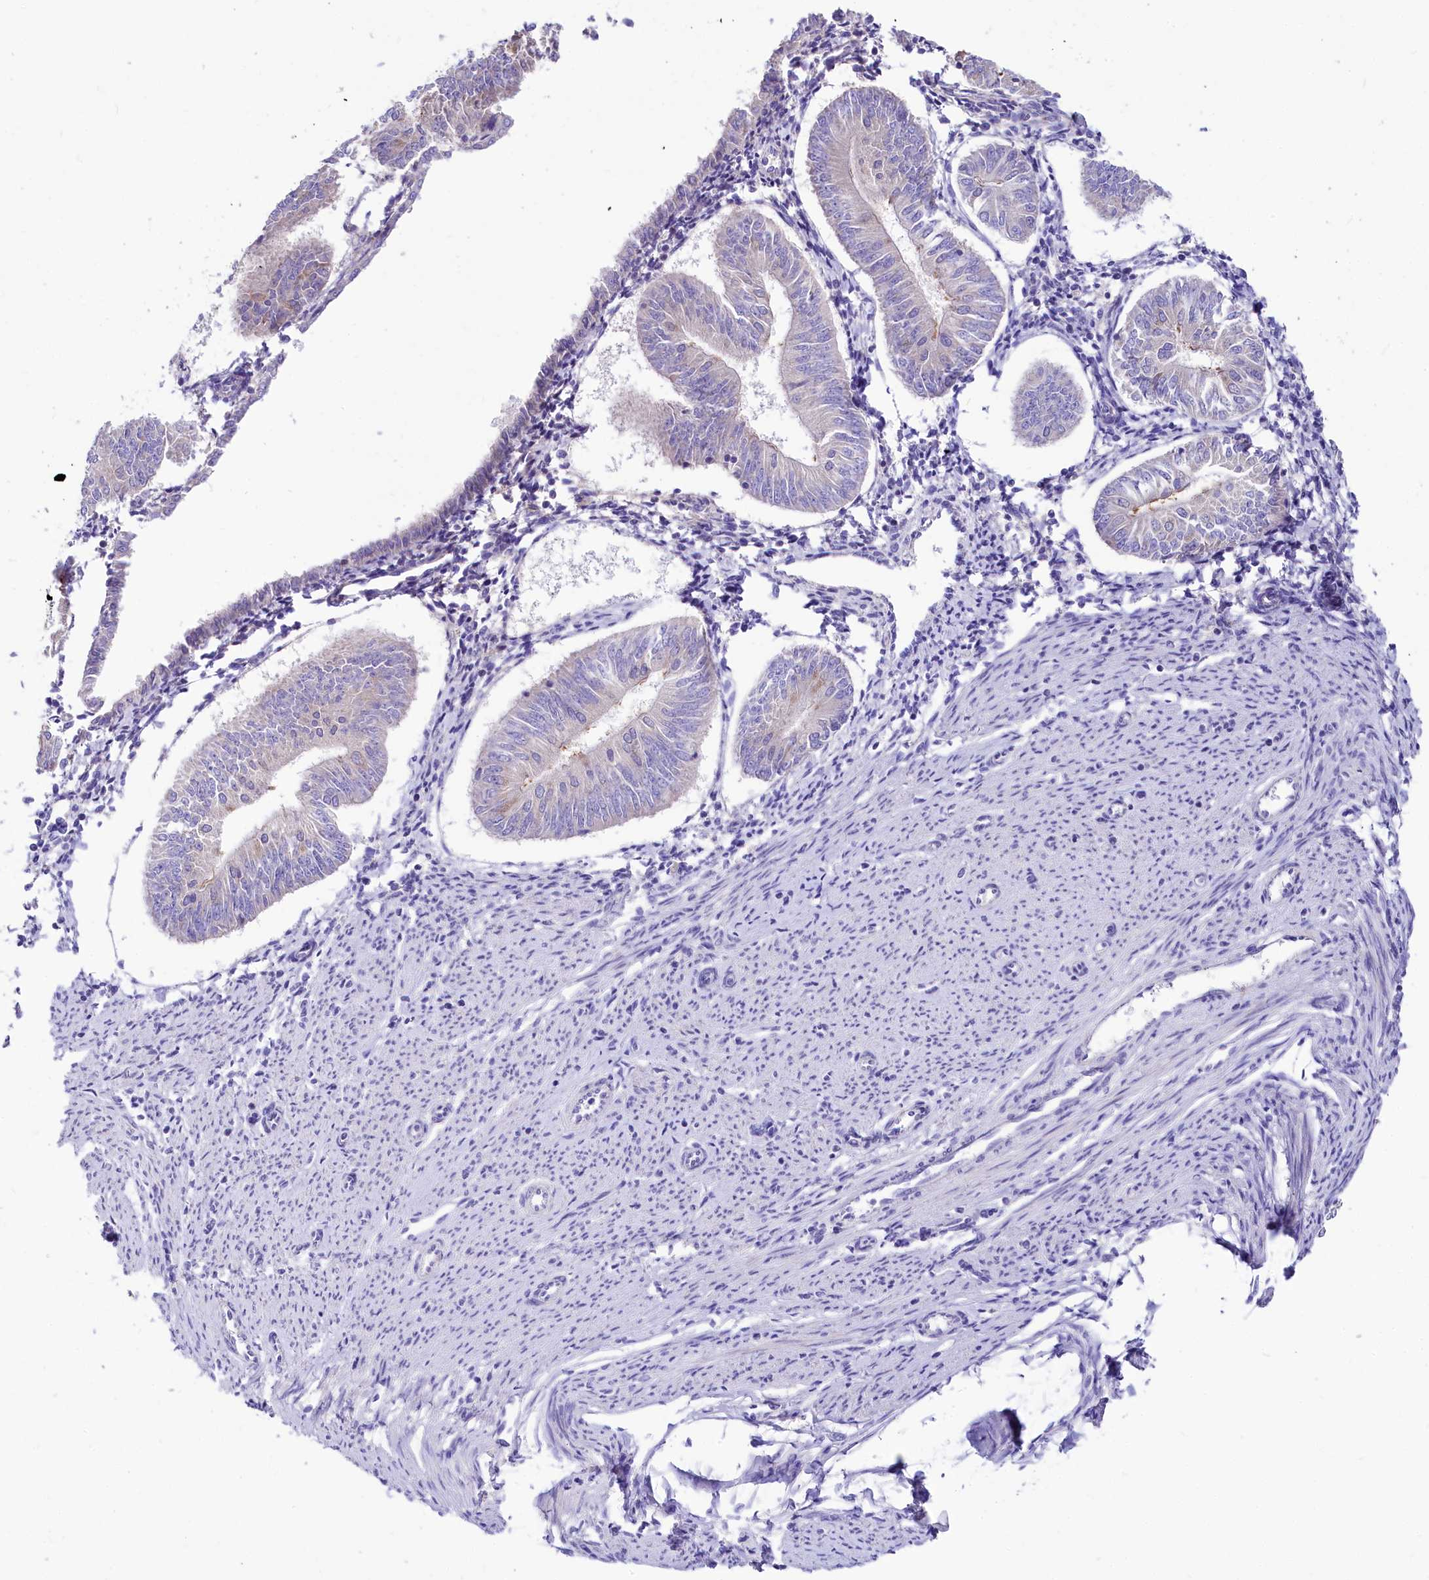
{"staining": {"intensity": "negative", "quantity": "none", "location": "none"}, "tissue": "endometrial cancer", "cell_type": "Tumor cells", "image_type": "cancer", "snomed": [{"axis": "morphology", "description": "Adenocarcinoma, NOS"}, {"axis": "topography", "description": "Endometrium"}], "caption": "Endometrial adenocarcinoma was stained to show a protein in brown. There is no significant expression in tumor cells.", "gene": "ABHD5", "patient": {"sex": "female", "age": 58}}